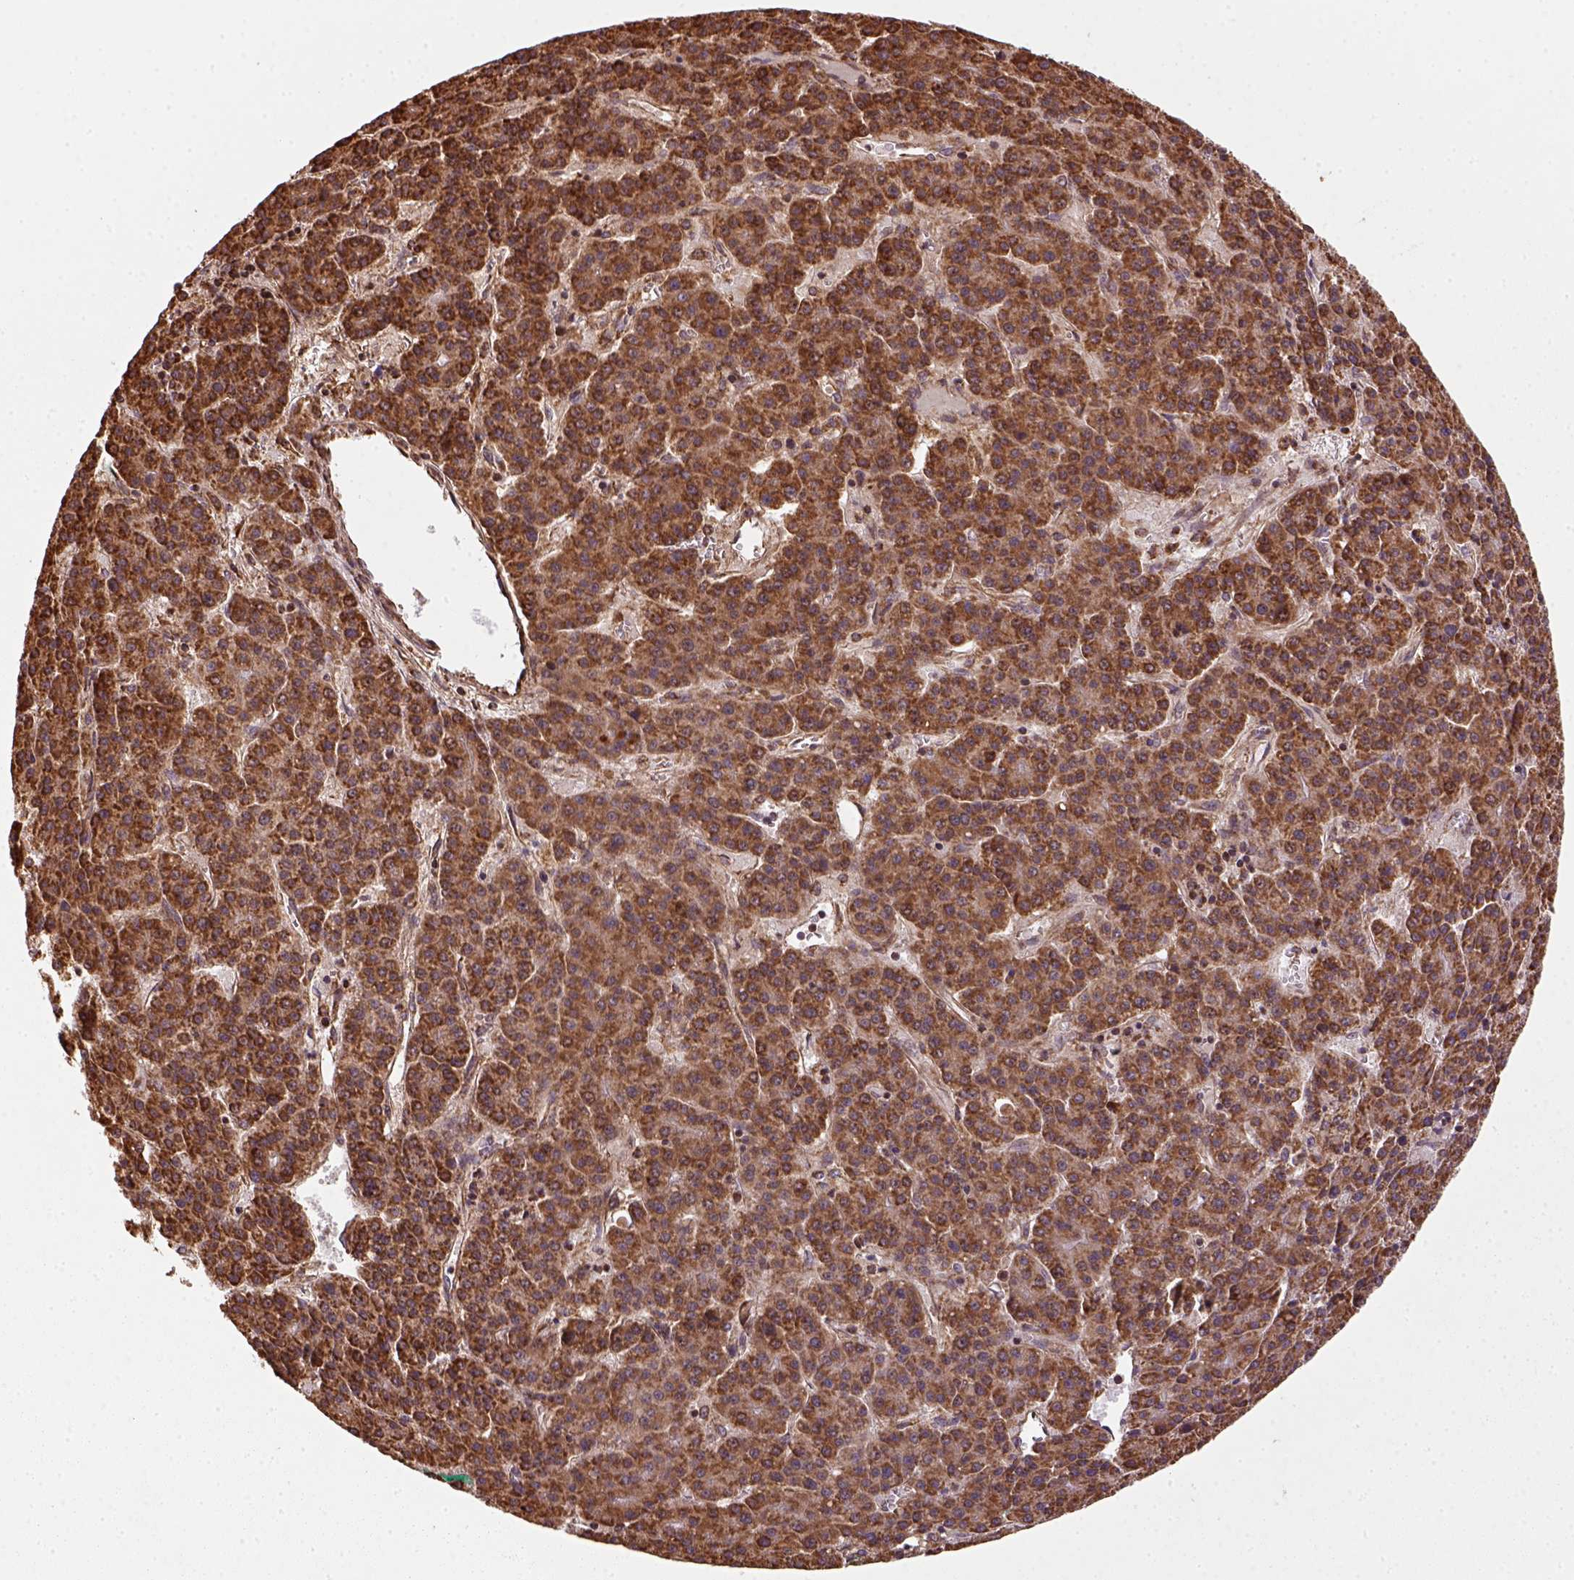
{"staining": {"intensity": "strong", "quantity": ">75%", "location": "cytoplasmic/membranous"}, "tissue": "liver cancer", "cell_type": "Tumor cells", "image_type": "cancer", "snomed": [{"axis": "morphology", "description": "Carcinoma, Hepatocellular, NOS"}, {"axis": "topography", "description": "Liver"}], "caption": "The photomicrograph demonstrates immunohistochemical staining of hepatocellular carcinoma (liver). There is strong cytoplasmic/membranous staining is seen in about >75% of tumor cells. (DAB IHC, brown staining for protein, blue staining for nuclei).", "gene": "MAPK8IP3", "patient": {"sex": "female", "age": 58}}